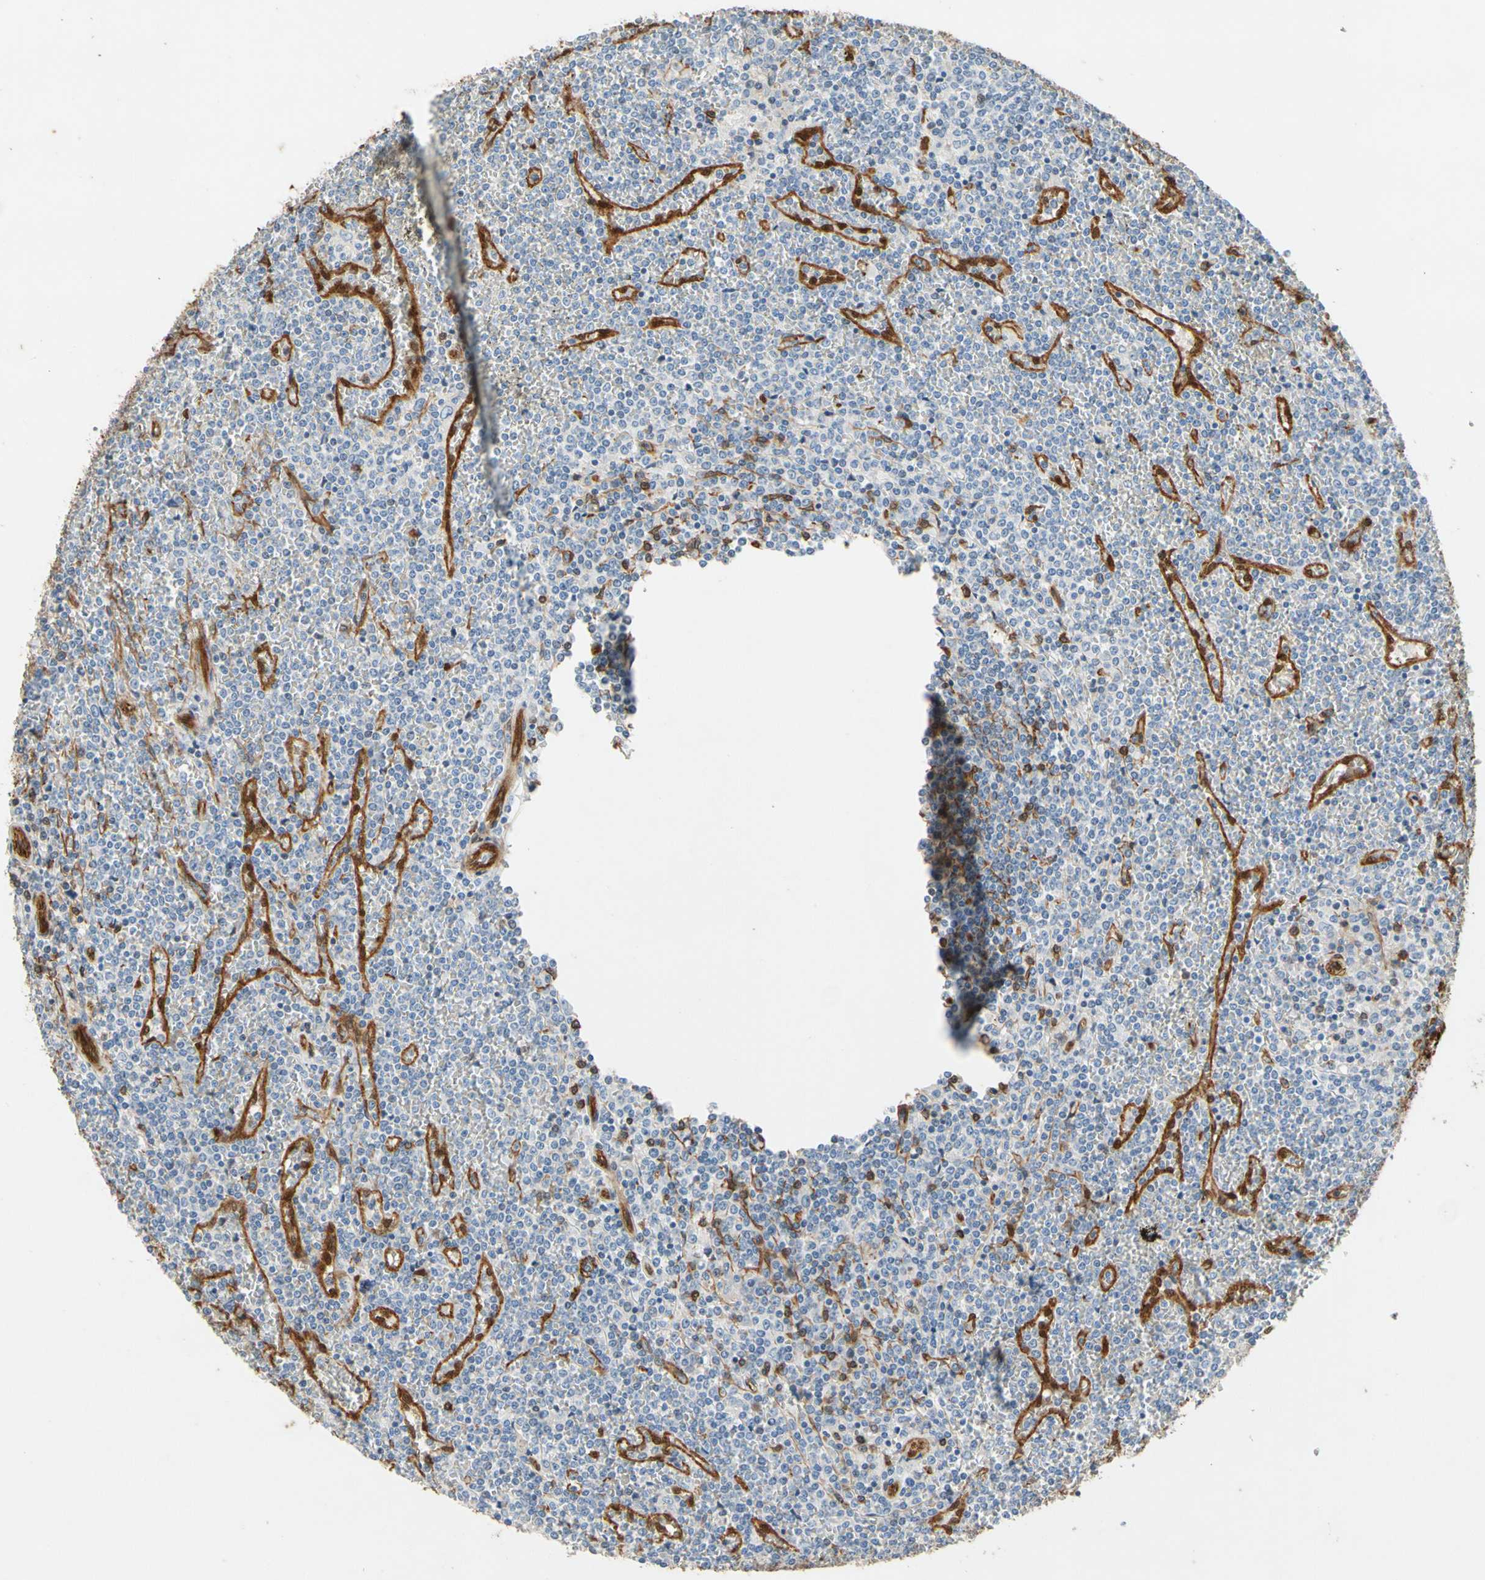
{"staining": {"intensity": "negative", "quantity": "none", "location": "none"}, "tissue": "lymphoma", "cell_type": "Tumor cells", "image_type": "cancer", "snomed": [{"axis": "morphology", "description": "Malignant lymphoma, non-Hodgkin's type, Low grade"}, {"axis": "topography", "description": "Spleen"}], "caption": "The image displays no significant expression in tumor cells of low-grade malignant lymphoma, non-Hodgkin's type.", "gene": "CTTNBP2", "patient": {"sex": "female", "age": 19}}